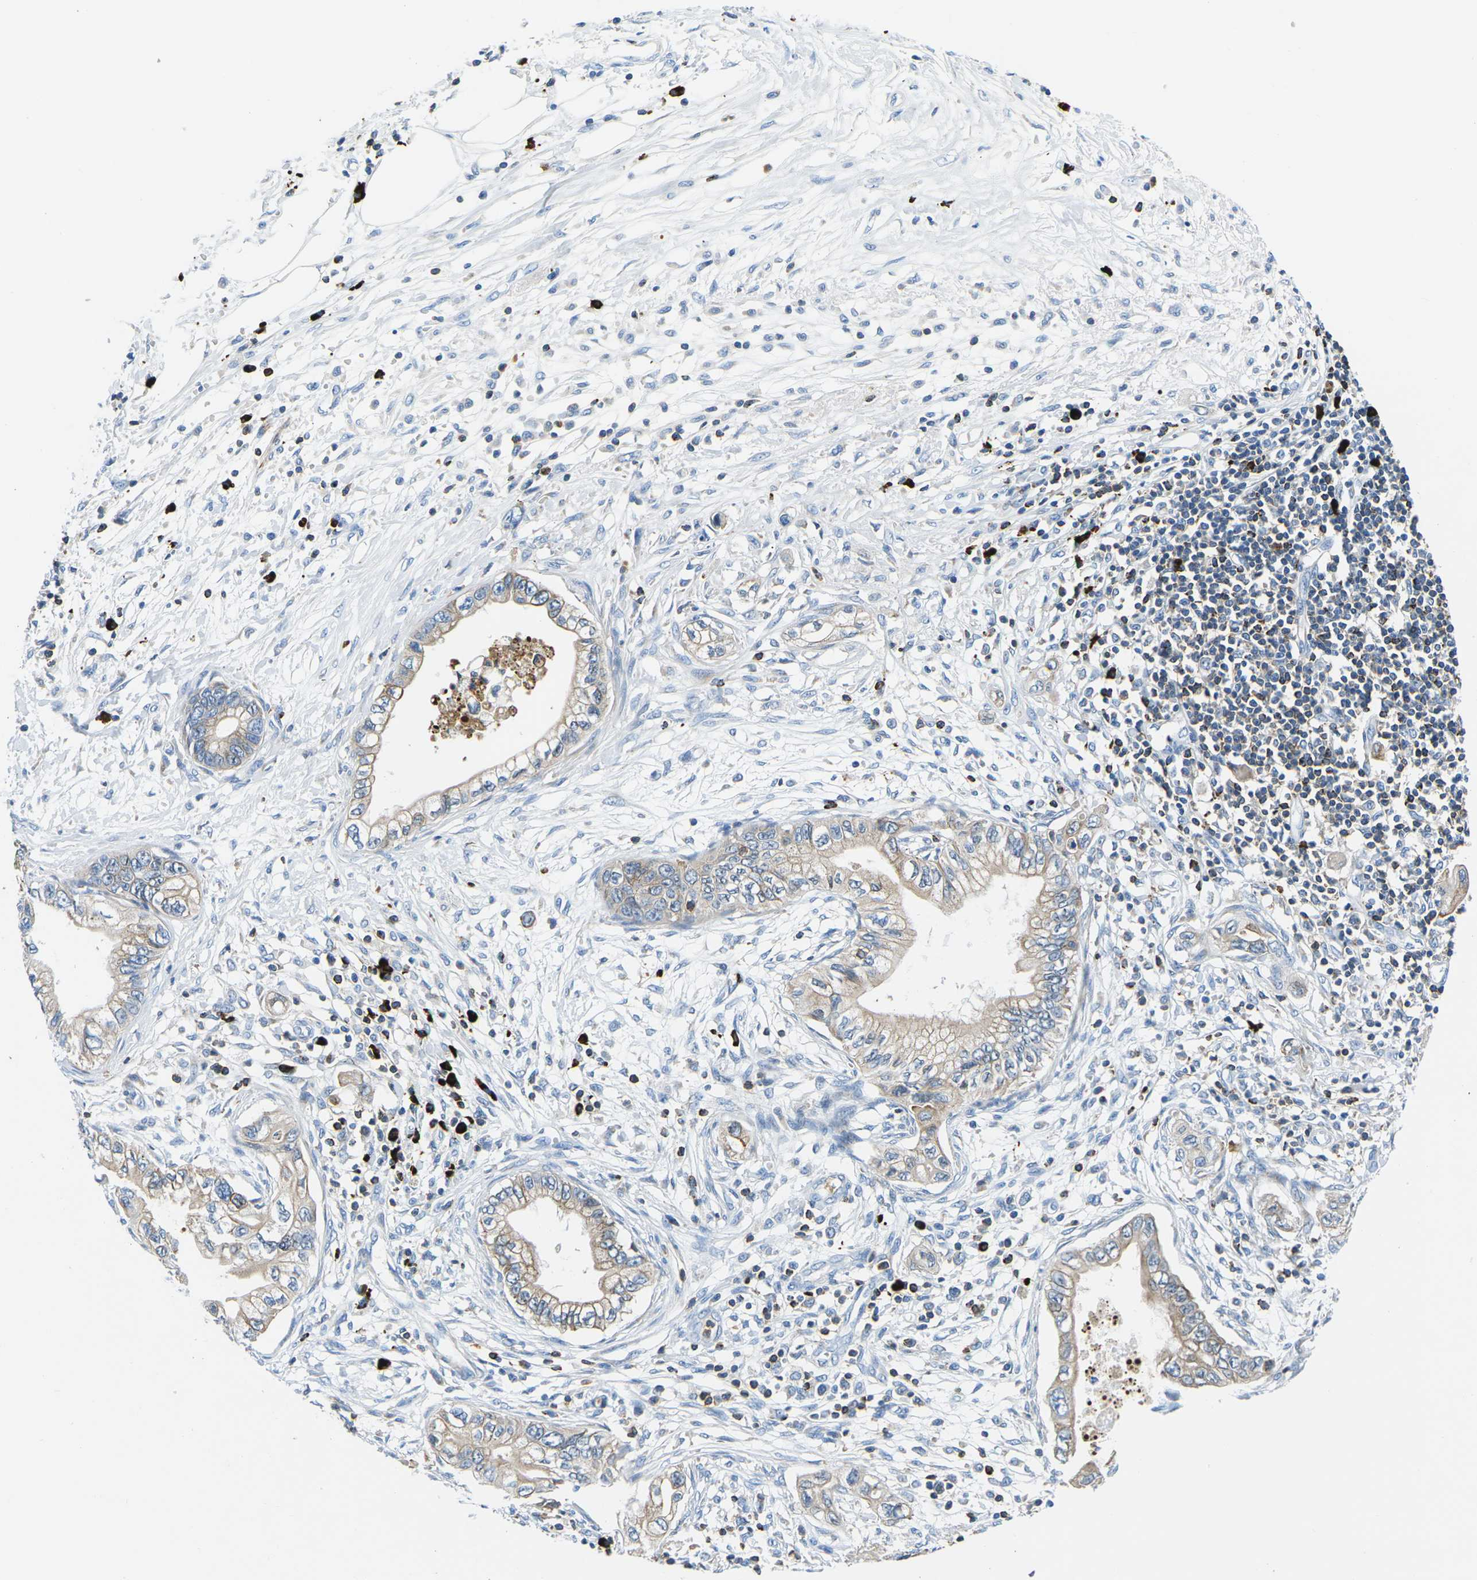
{"staining": {"intensity": "weak", "quantity": "<25%", "location": "cytoplasmic/membranous"}, "tissue": "pancreatic cancer", "cell_type": "Tumor cells", "image_type": "cancer", "snomed": [{"axis": "morphology", "description": "Adenocarcinoma, NOS"}, {"axis": "topography", "description": "Pancreas"}], "caption": "Immunohistochemical staining of human pancreatic cancer shows no significant expression in tumor cells.", "gene": "MC4R", "patient": {"sex": "male", "age": 56}}